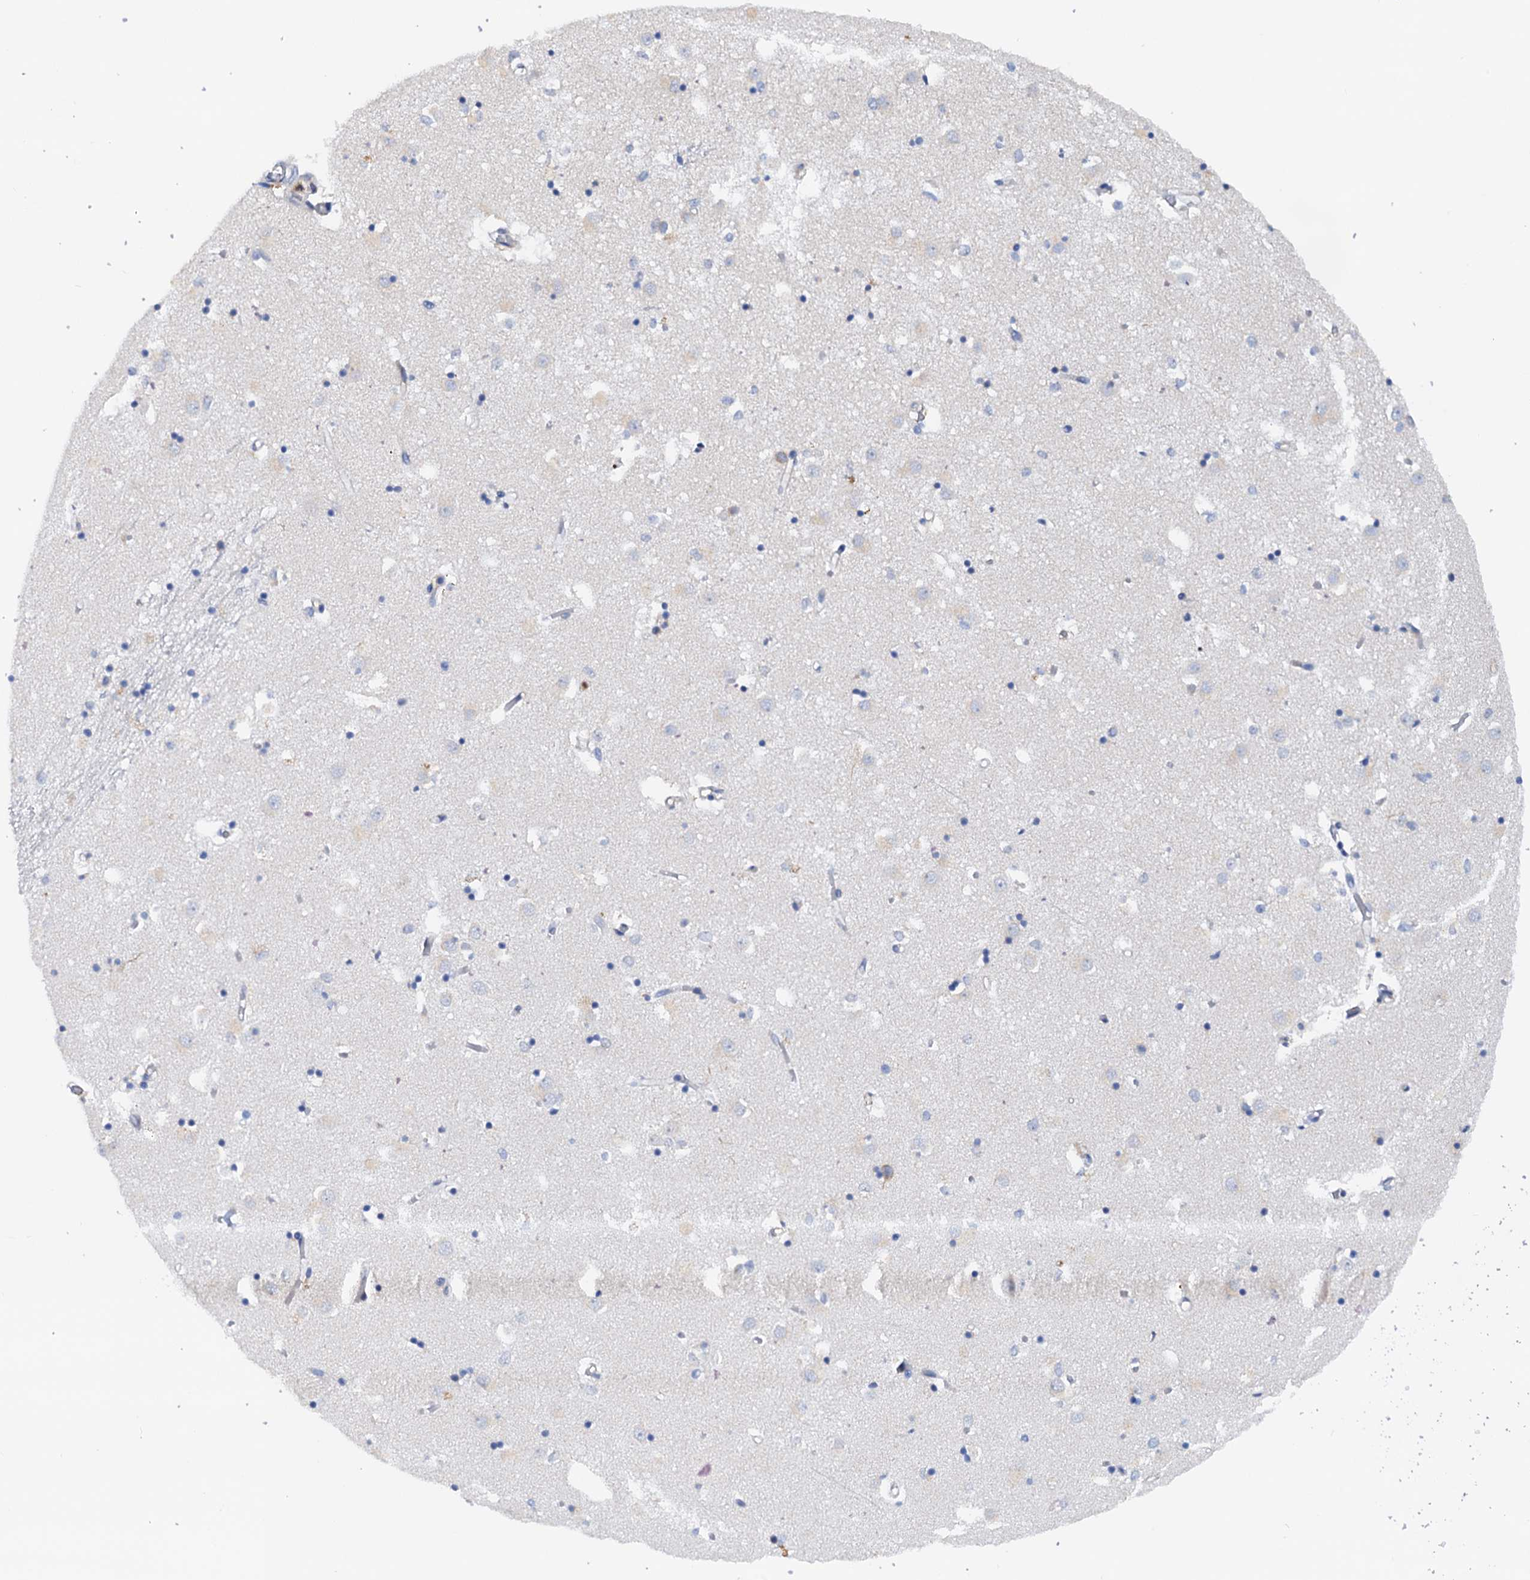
{"staining": {"intensity": "negative", "quantity": "none", "location": "none"}, "tissue": "caudate", "cell_type": "Glial cells", "image_type": "normal", "snomed": [{"axis": "morphology", "description": "Normal tissue, NOS"}, {"axis": "topography", "description": "Lateral ventricle wall"}], "caption": "High magnification brightfield microscopy of unremarkable caudate stained with DAB (3,3'-diaminobenzidine) (brown) and counterstained with hematoxylin (blue): glial cells show no significant expression. The staining is performed using DAB (3,3'-diaminobenzidine) brown chromogen with nuclei counter-stained in using hematoxylin.", "gene": "RASSF9", "patient": {"sex": "male", "age": 70}}